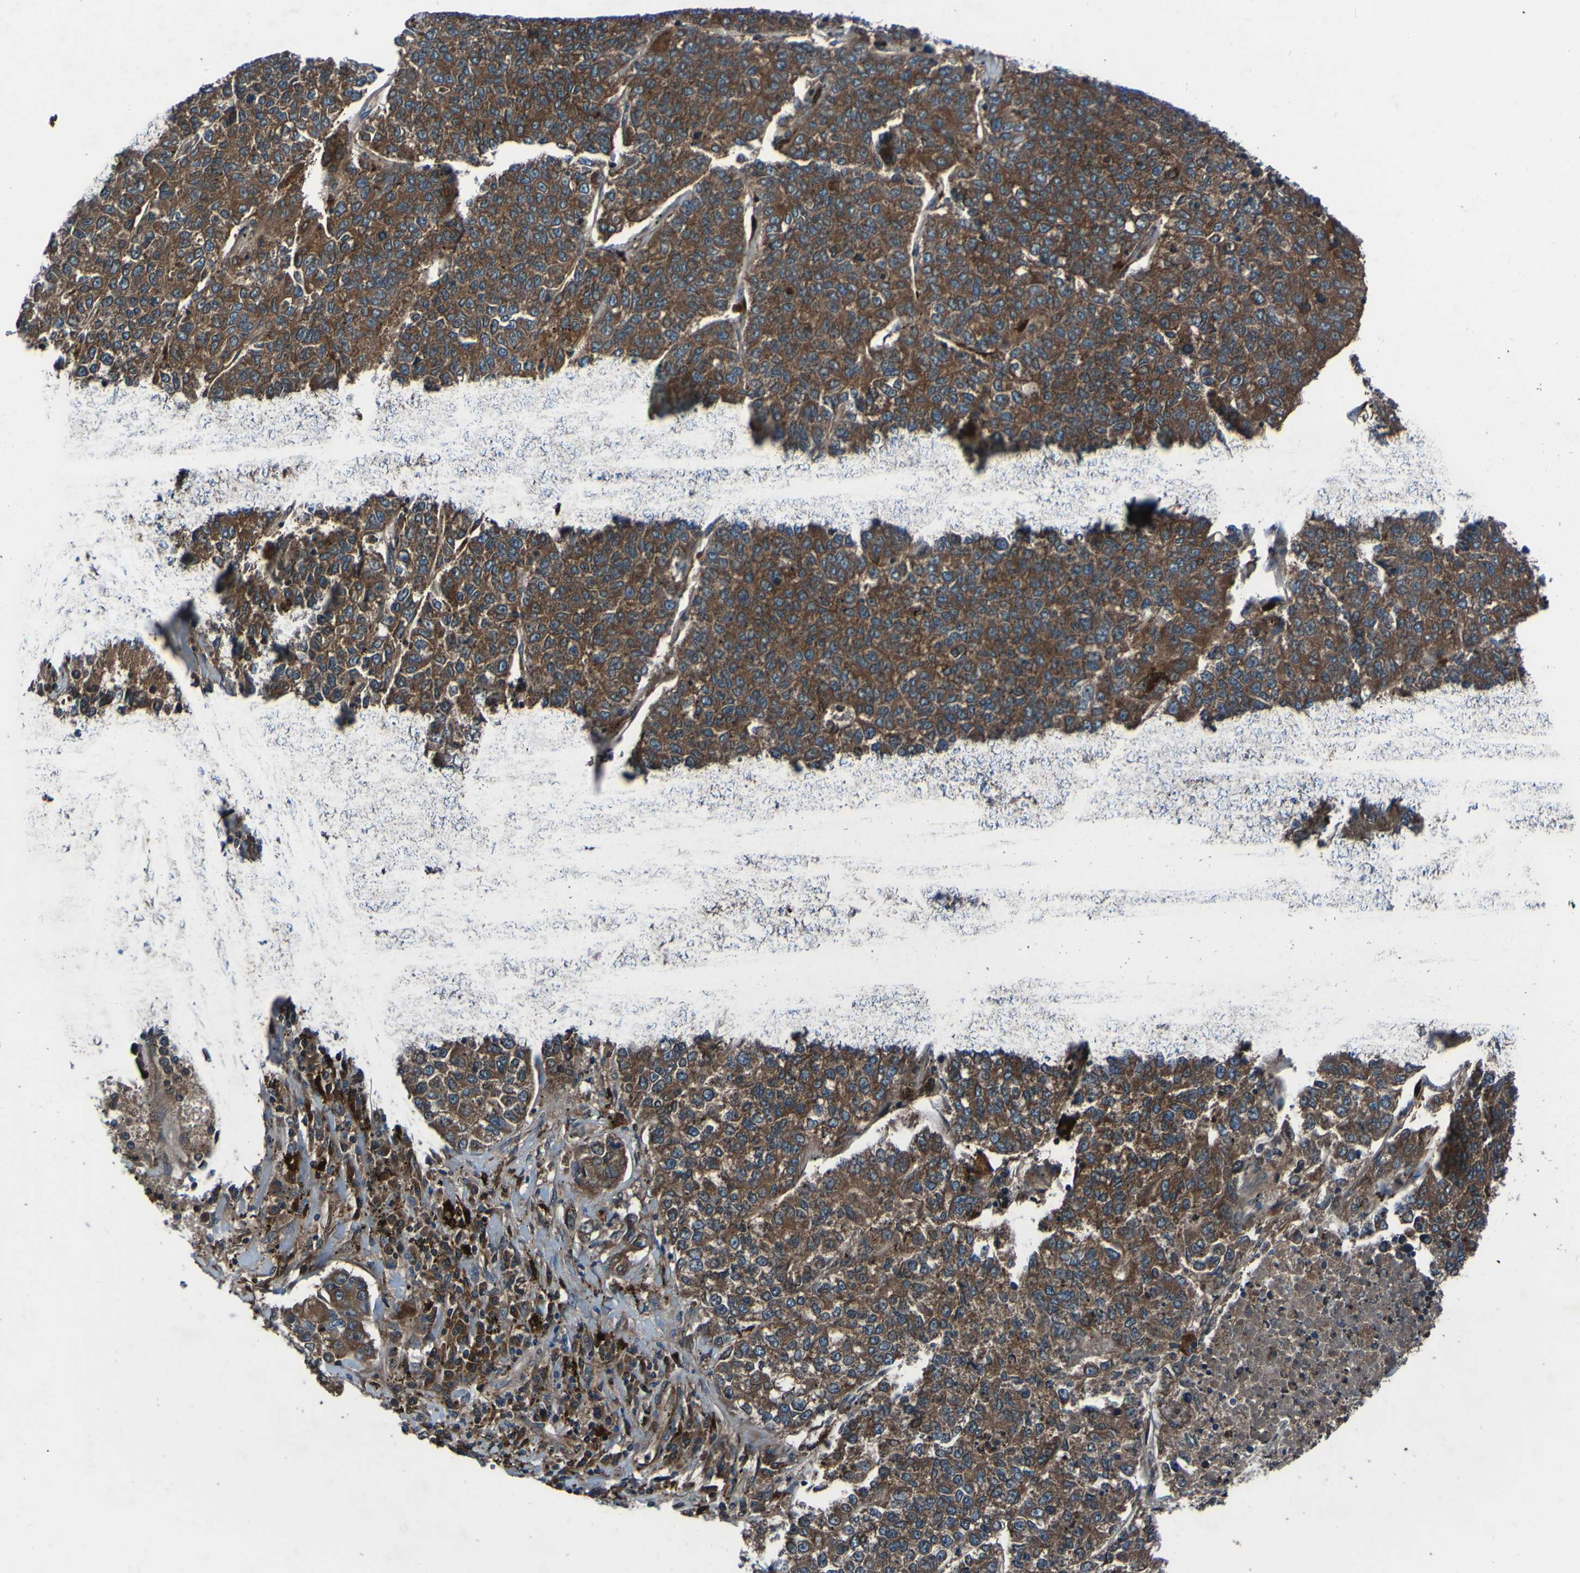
{"staining": {"intensity": "strong", "quantity": ">75%", "location": "cytoplasmic/membranous"}, "tissue": "lung cancer", "cell_type": "Tumor cells", "image_type": "cancer", "snomed": [{"axis": "morphology", "description": "Adenocarcinoma, NOS"}, {"axis": "topography", "description": "Lung"}], "caption": "Immunohistochemical staining of human lung adenocarcinoma exhibits high levels of strong cytoplasmic/membranous expression in about >75% of tumor cells.", "gene": "RAB5B", "patient": {"sex": "male", "age": 49}}